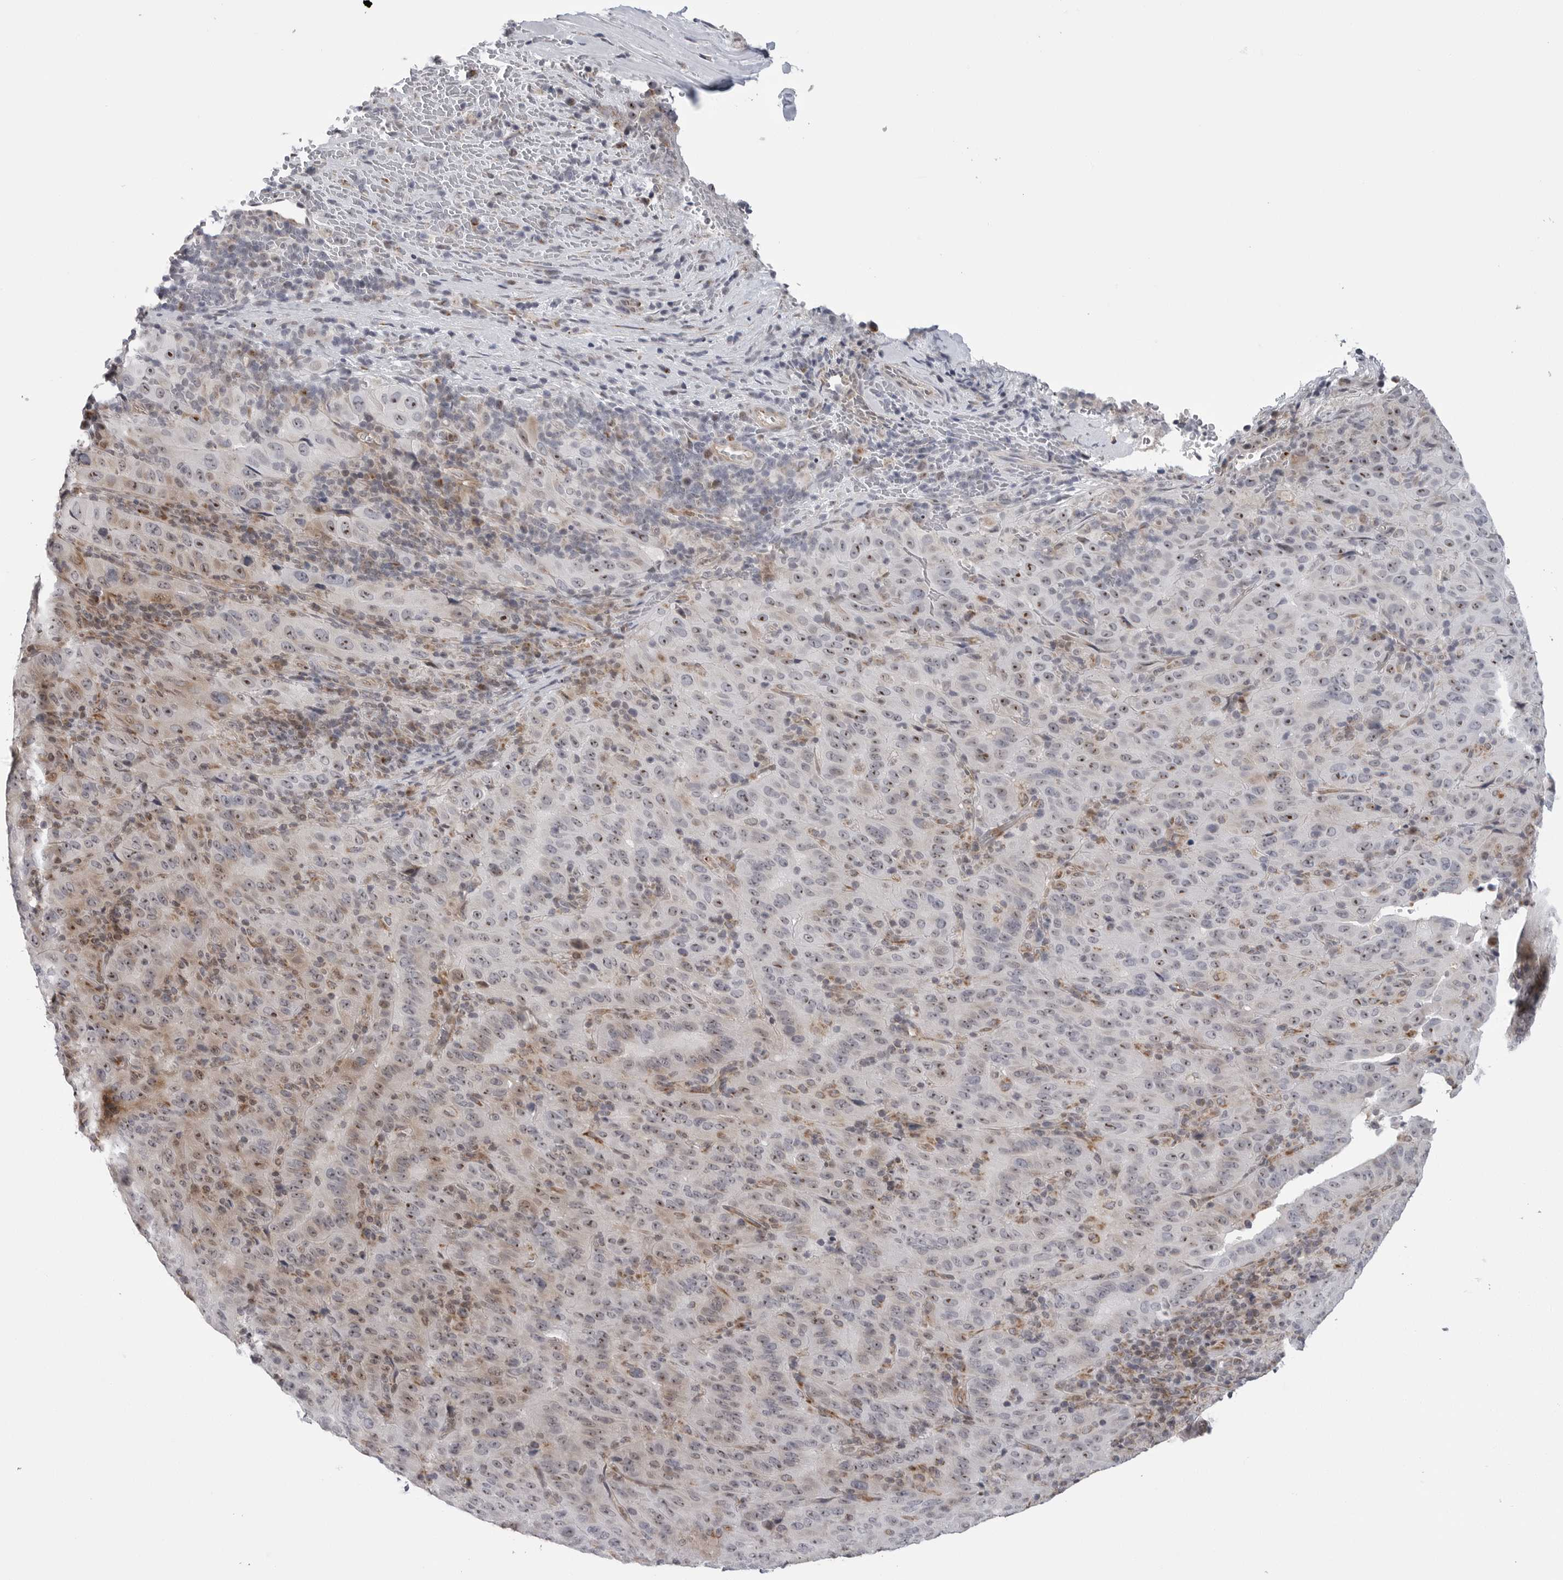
{"staining": {"intensity": "moderate", "quantity": "25%-75%", "location": "cytoplasmic/membranous,nuclear"}, "tissue": "pancreatic cancer", "cell_type": "Tumor cells", "image_type": "cancer", "snomed": [{"axis": "morphology", "description": "Adenocarcinoma, NOS"}, {"axis": "topography", "description": "Pancreas"}], "caption": "Approximately 25%-75% of tumor cells in human adenocarcinoma (pancreatic) reveal moderate cytoplasmic/membranous and nuclear protein expression as visualized by brown immunohistochemical staining.", "gene": "CDK20", "patient": {"sex": "male", "age": 63}}